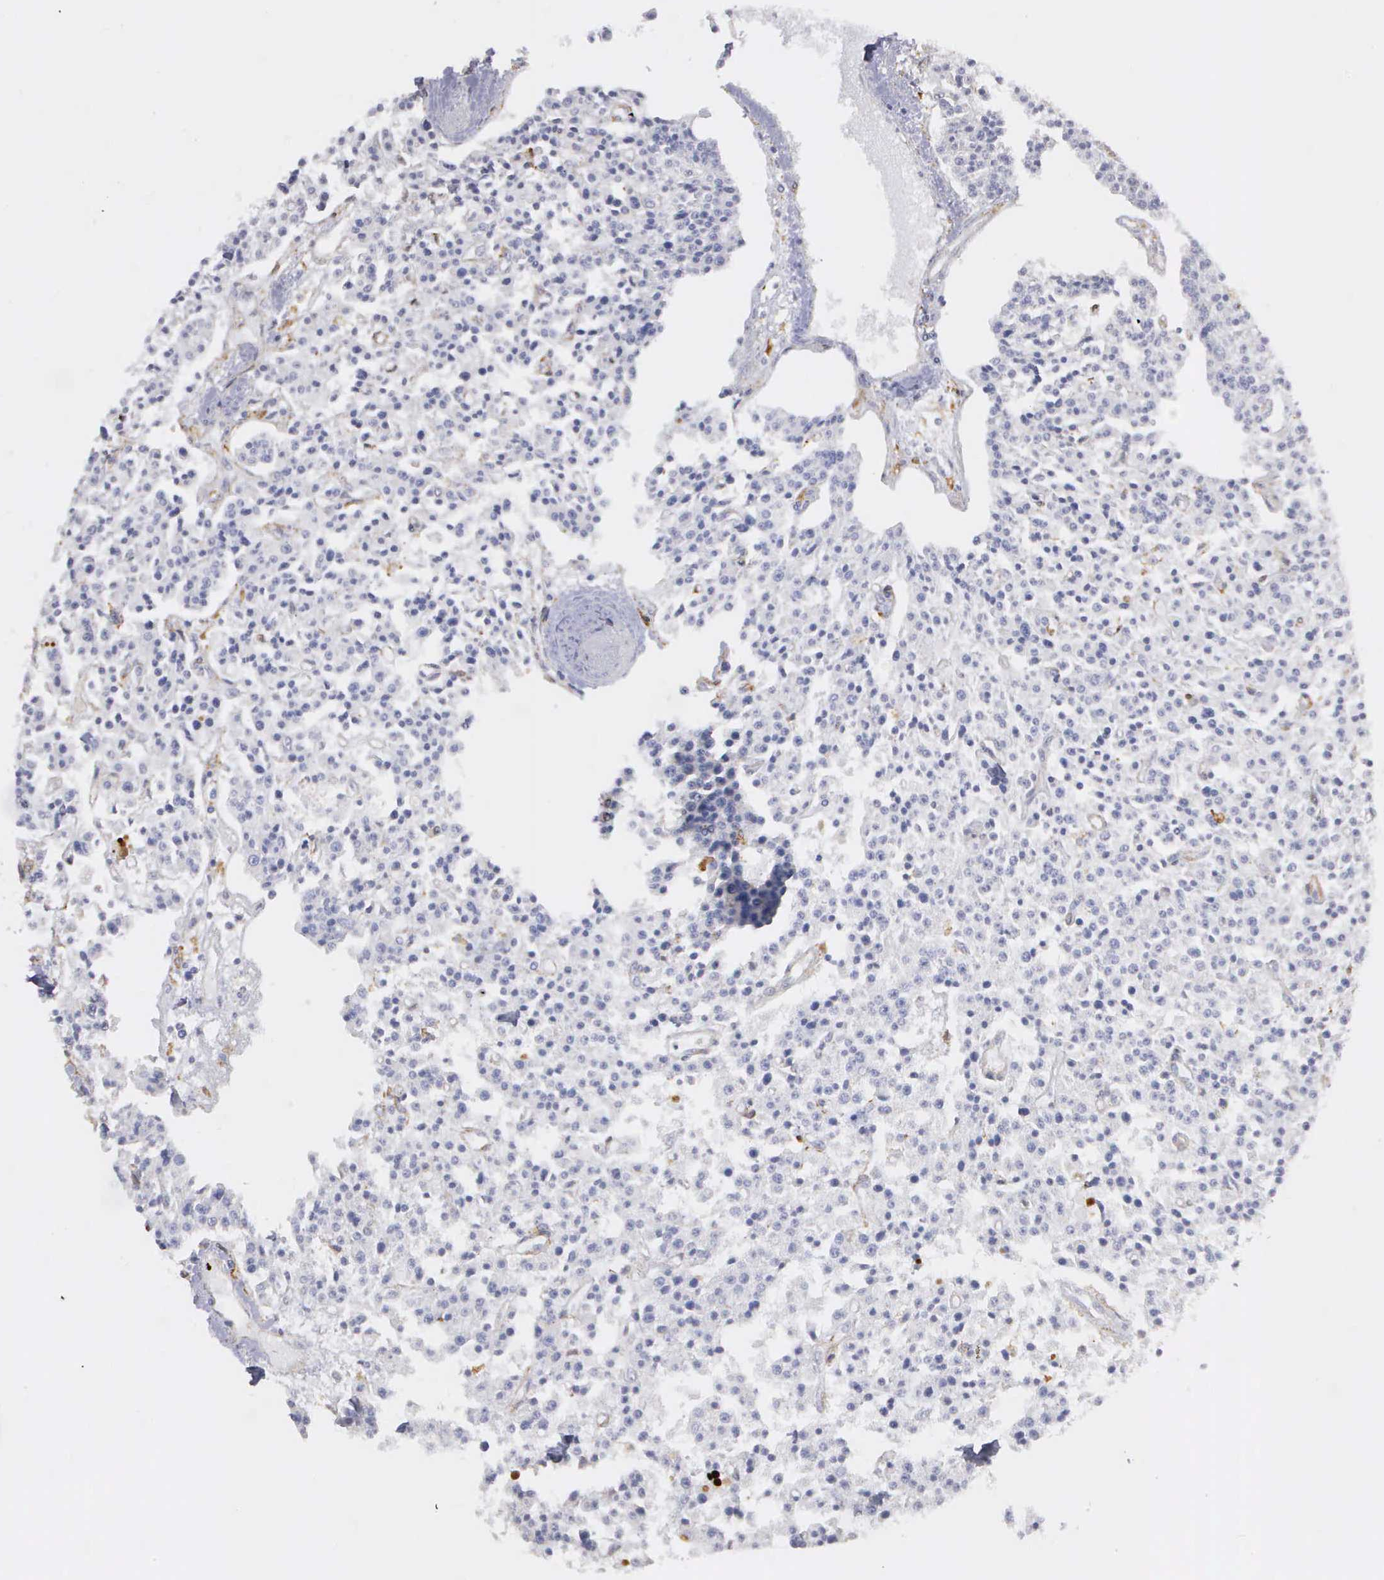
{"staining": {"intensity": "negative", "quantity": "none", "location": "none"}, "tissue": "carcinoid", "cell_type": "Tumor cells", "image_type": "cancer", "snomed": [{"axis": "morphology", "description": "Carcinoid, malignant, NOS"}, {"axis": "topography", "description": "Stomach"}], "caption": "A high-resolution photomicrograph shows IHC staining of malignant carcinoid, which reveals no significant expression in tumor cells.", "gene": "LIN52", "patient": {"sex": "female", "age": 76}}